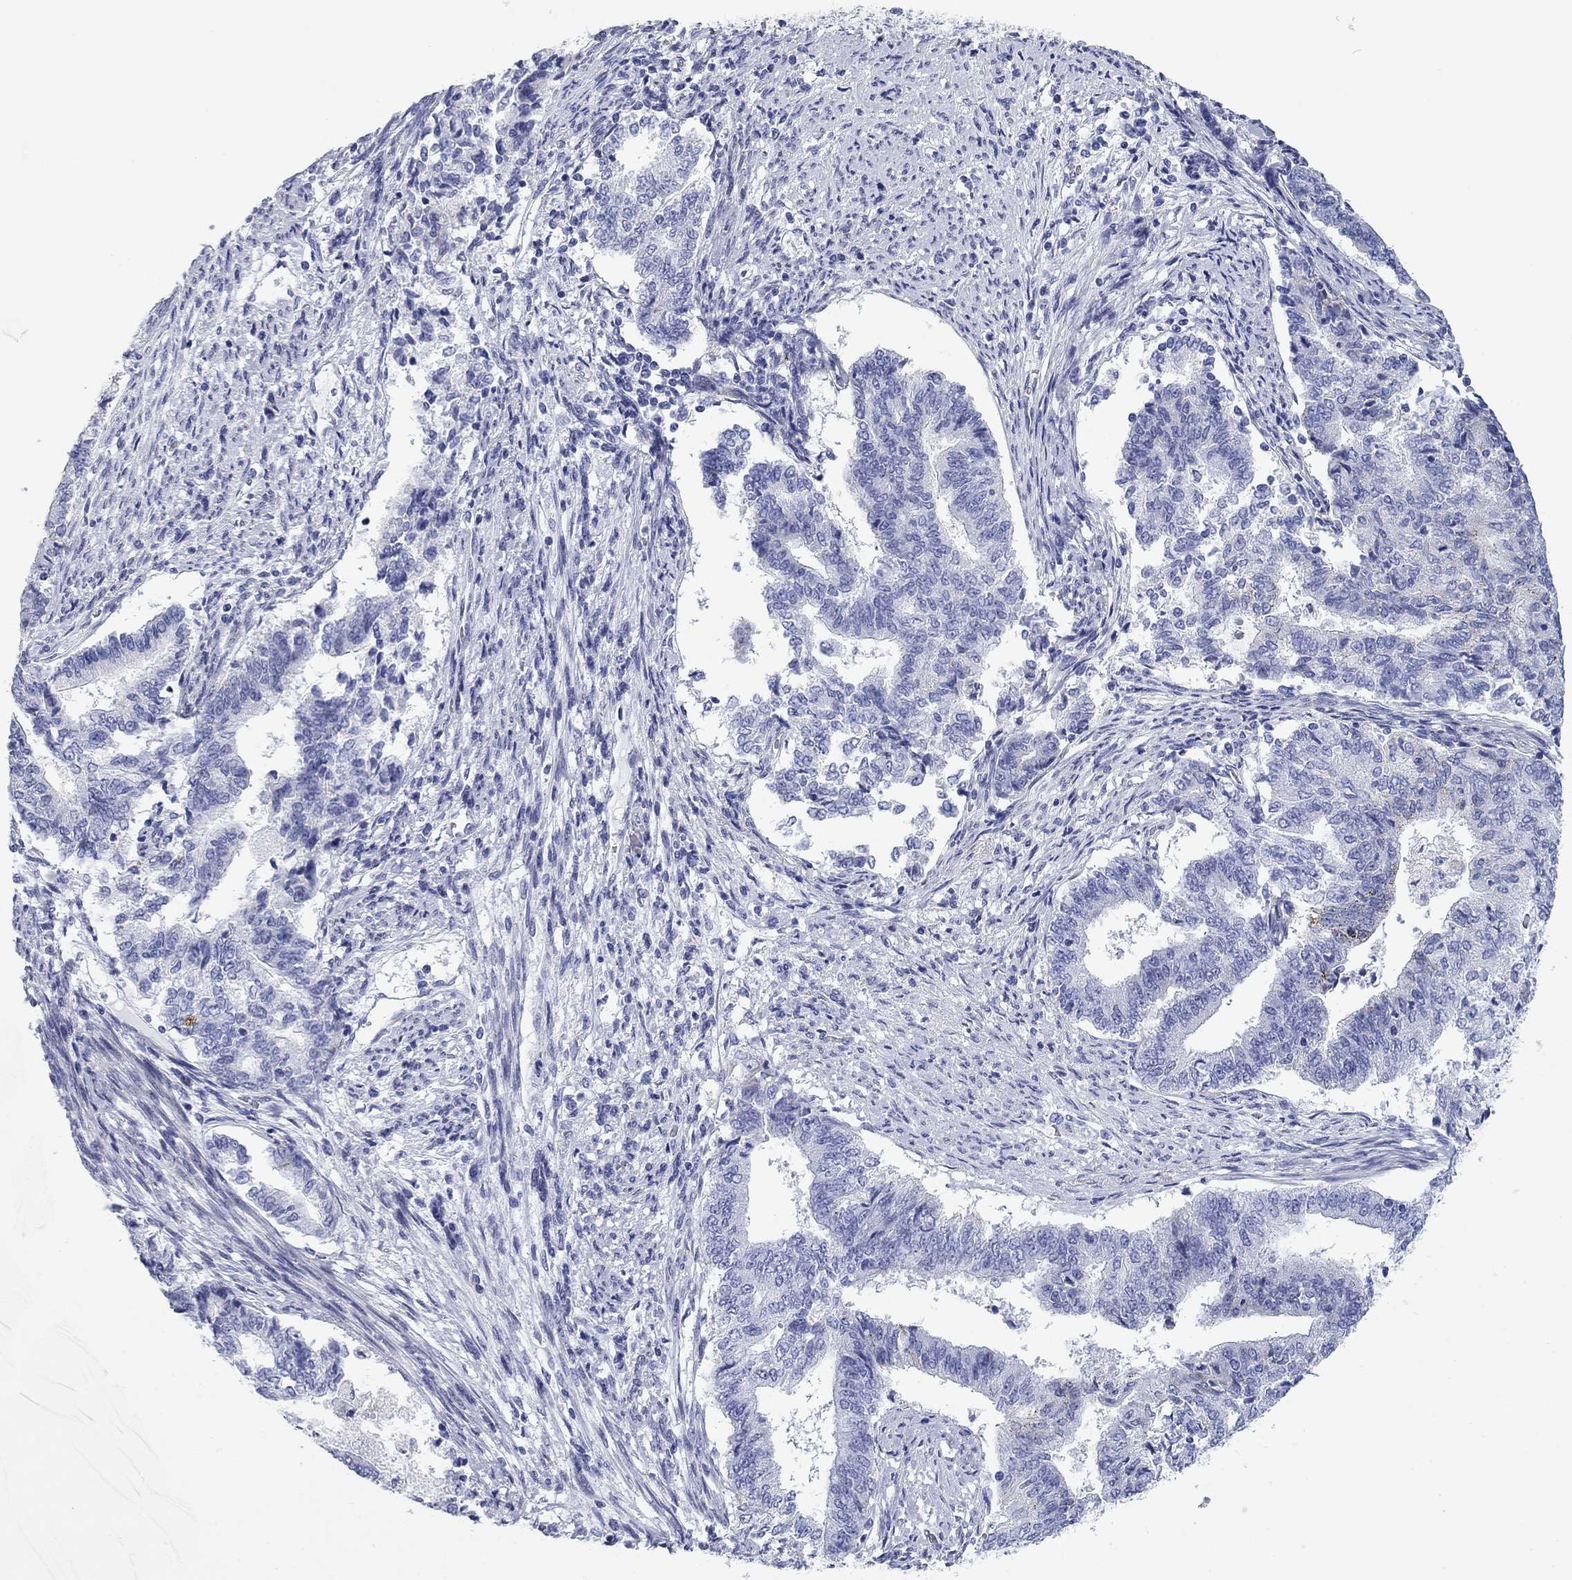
{"staining": {"intensity": "negative", "quantity": "none", "location": "none"}, "tissue": "endometrial cancer", "cell_type": "Tumor cells", "image_type": "cancer", "snomed": [{"axis": "morphology", "description": "Adenocarcinoma, NOS"}, {"axis": "topography", "description": "Endometrium"}], "caption": "IHC photomicrograph of neoplastic tissue: endometrial cancer (adenocarcinoma) stained with DAB (3,3'-diaminobenzidine) exhibits no significant protein staining in tumor cells. (DAB (3,3'-diaminobenzidine) IHC with hematoxylin counter stain).", "gene": "CHI3L2", "patient": {"sex": "female", "age": 65}}